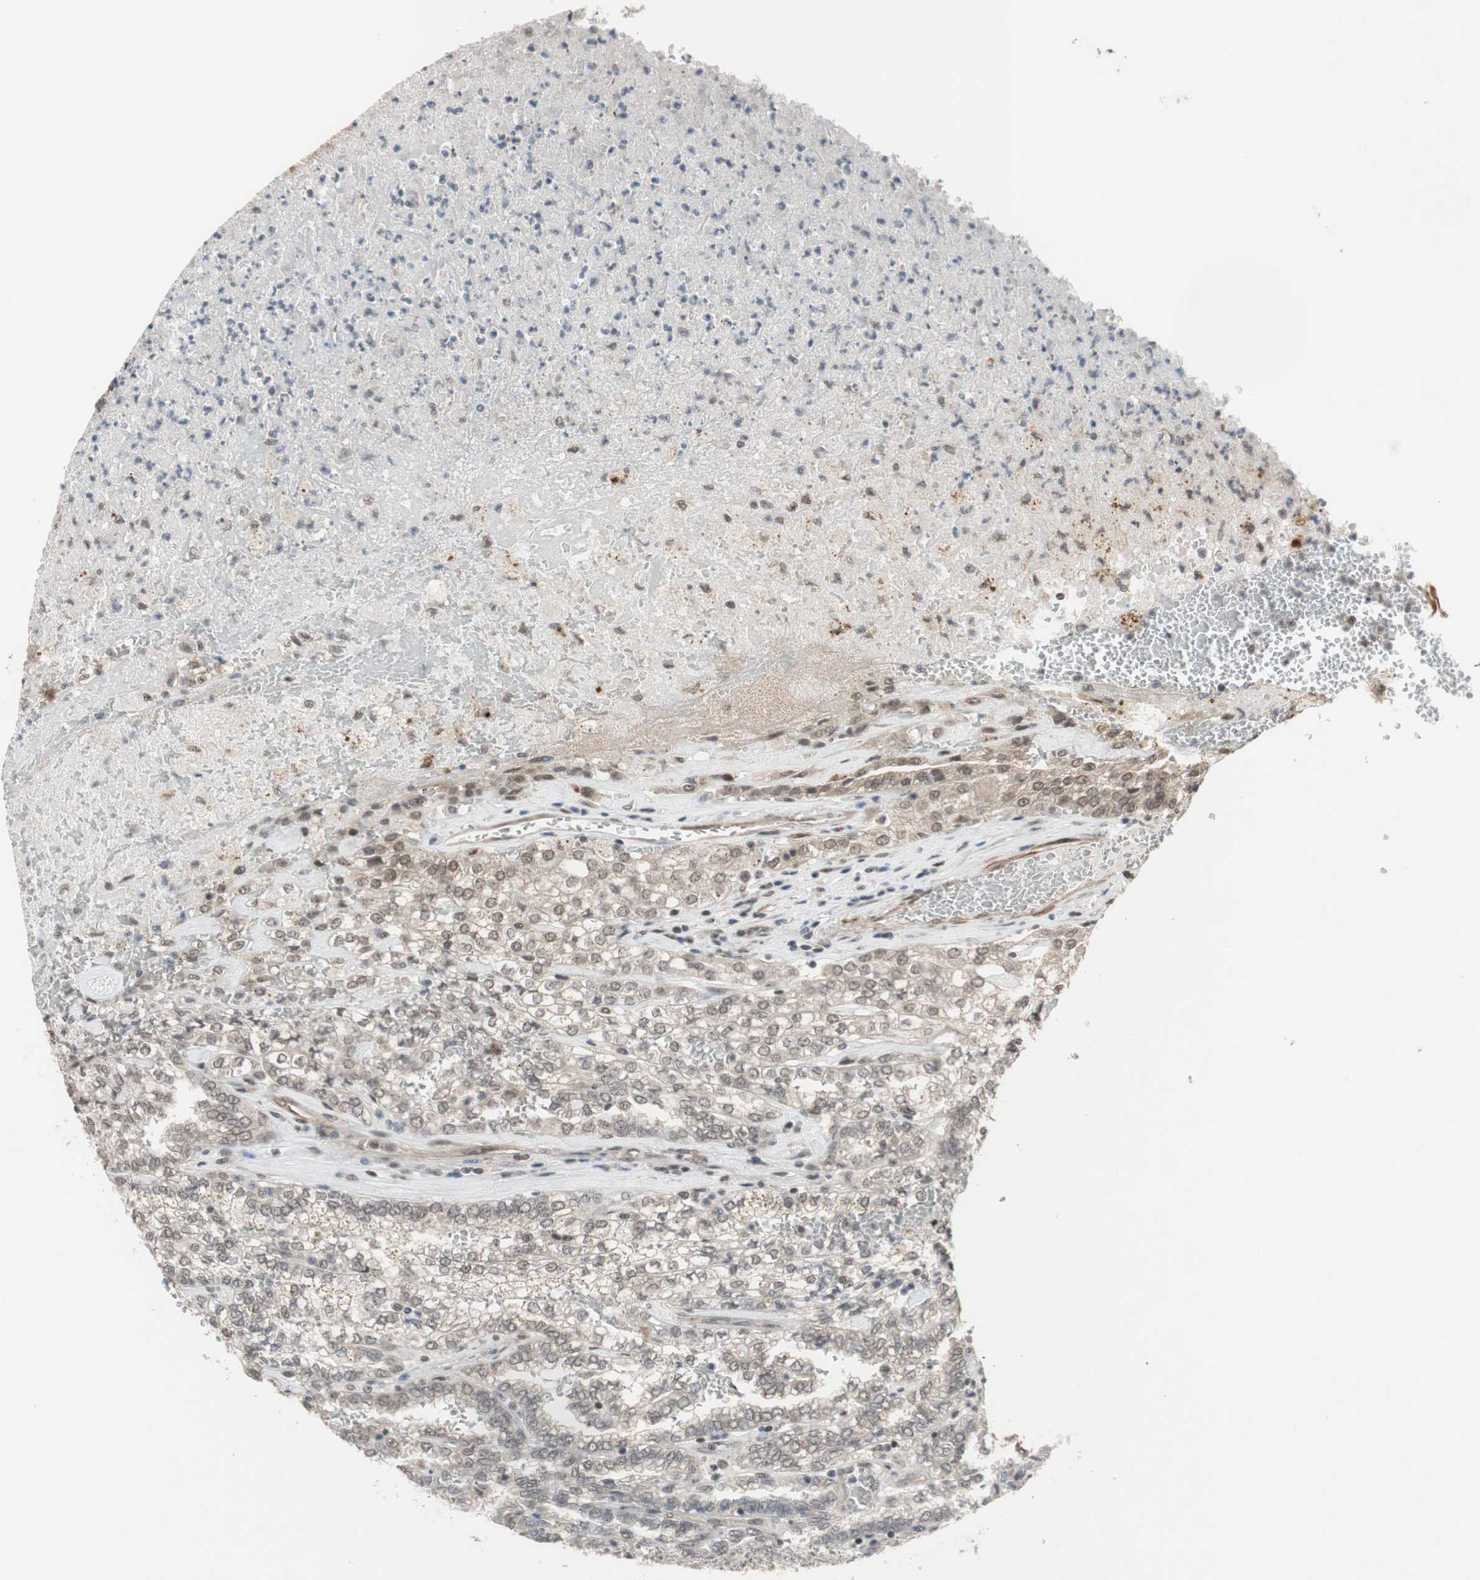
{"staining": {"intensity": "weak", "quantity": "<25%", "location": "cytoplasmic/membranous"}, "tissue": "renal cancer", "cell_type": "Tumor cells", "image_type": "cancer", "snomed": [{"axis": "morphology", "description": "Inflammation, NOS"}, {"axis": "morphology", "description": "Adenocarcinoma, NOS"}, {"axis": "topography", "description": "Kidney"}], "caption": "Photomicrograph shows no significant protein expression in tumor cells of adenocarcinoma (renal). (Brightfield microscopy of DAB immunohistochemistry (IHC) at high magnification).", "gene": "DRAP1", "patient": {"sex": "male", "age": 68}}